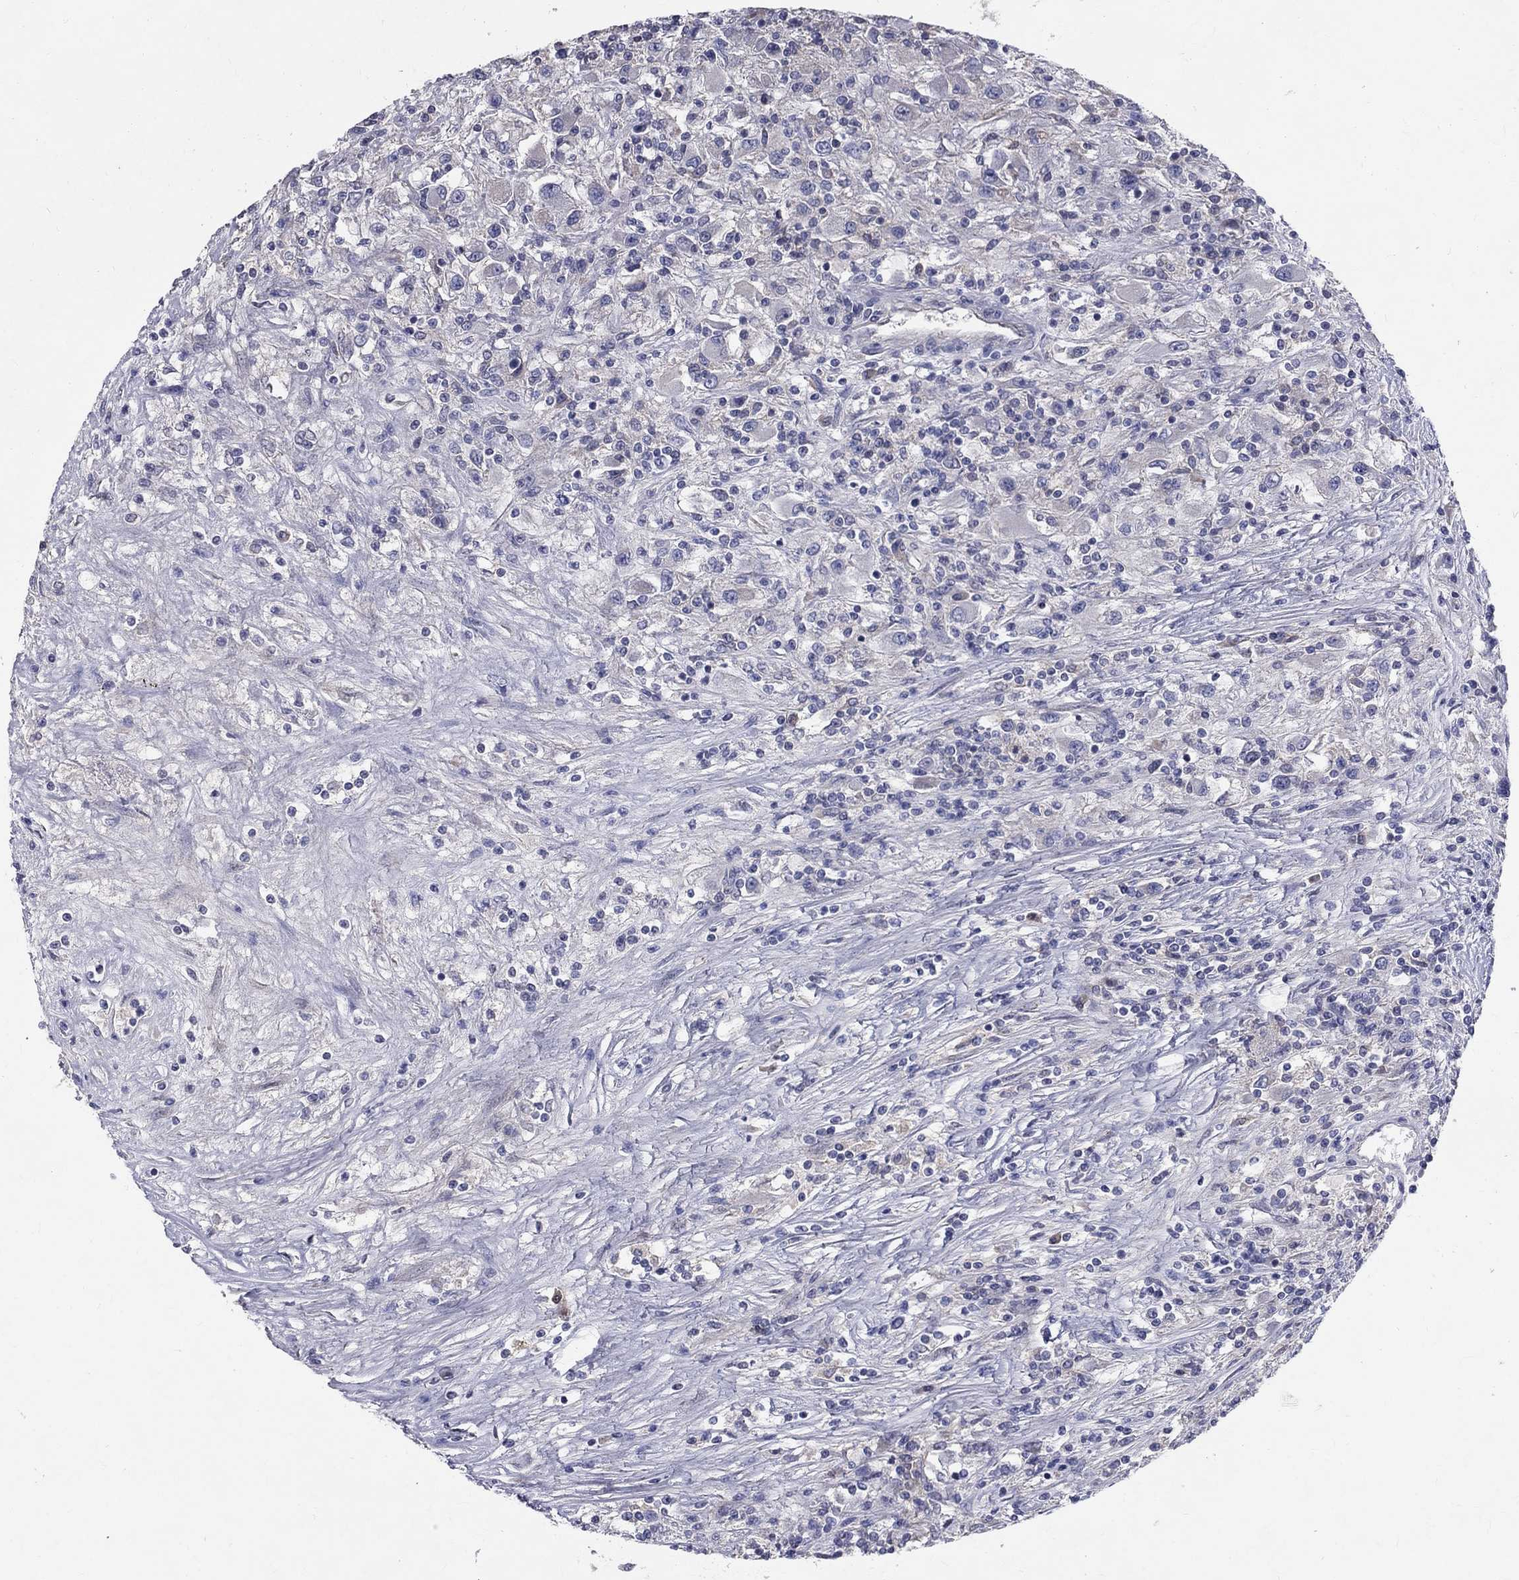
{"staining": {"intensity": "weak", "quantity": "<25%", "location": "cytoplasmic/membranous"}, "tissue": "renal cancer", "cell_type": "Tumor cells", "image_type": "cancer", "snomed": [{"axis": "morphology", "description": "Adenocarcinoma, NOS"}, {"axis": "topography", "description": "Kidney"}], "caption": "Immunohistochemistry of adenocarcinoma (renal) reveals no staining in tumor cells. The staining is performed using DAB (3,3'-diaminobenzidine) brown chromogen with nuclei counter-stained in using hematoxylin.", "gene": "SLC4A10", "patient": {"sex": "female", "age": 67}}